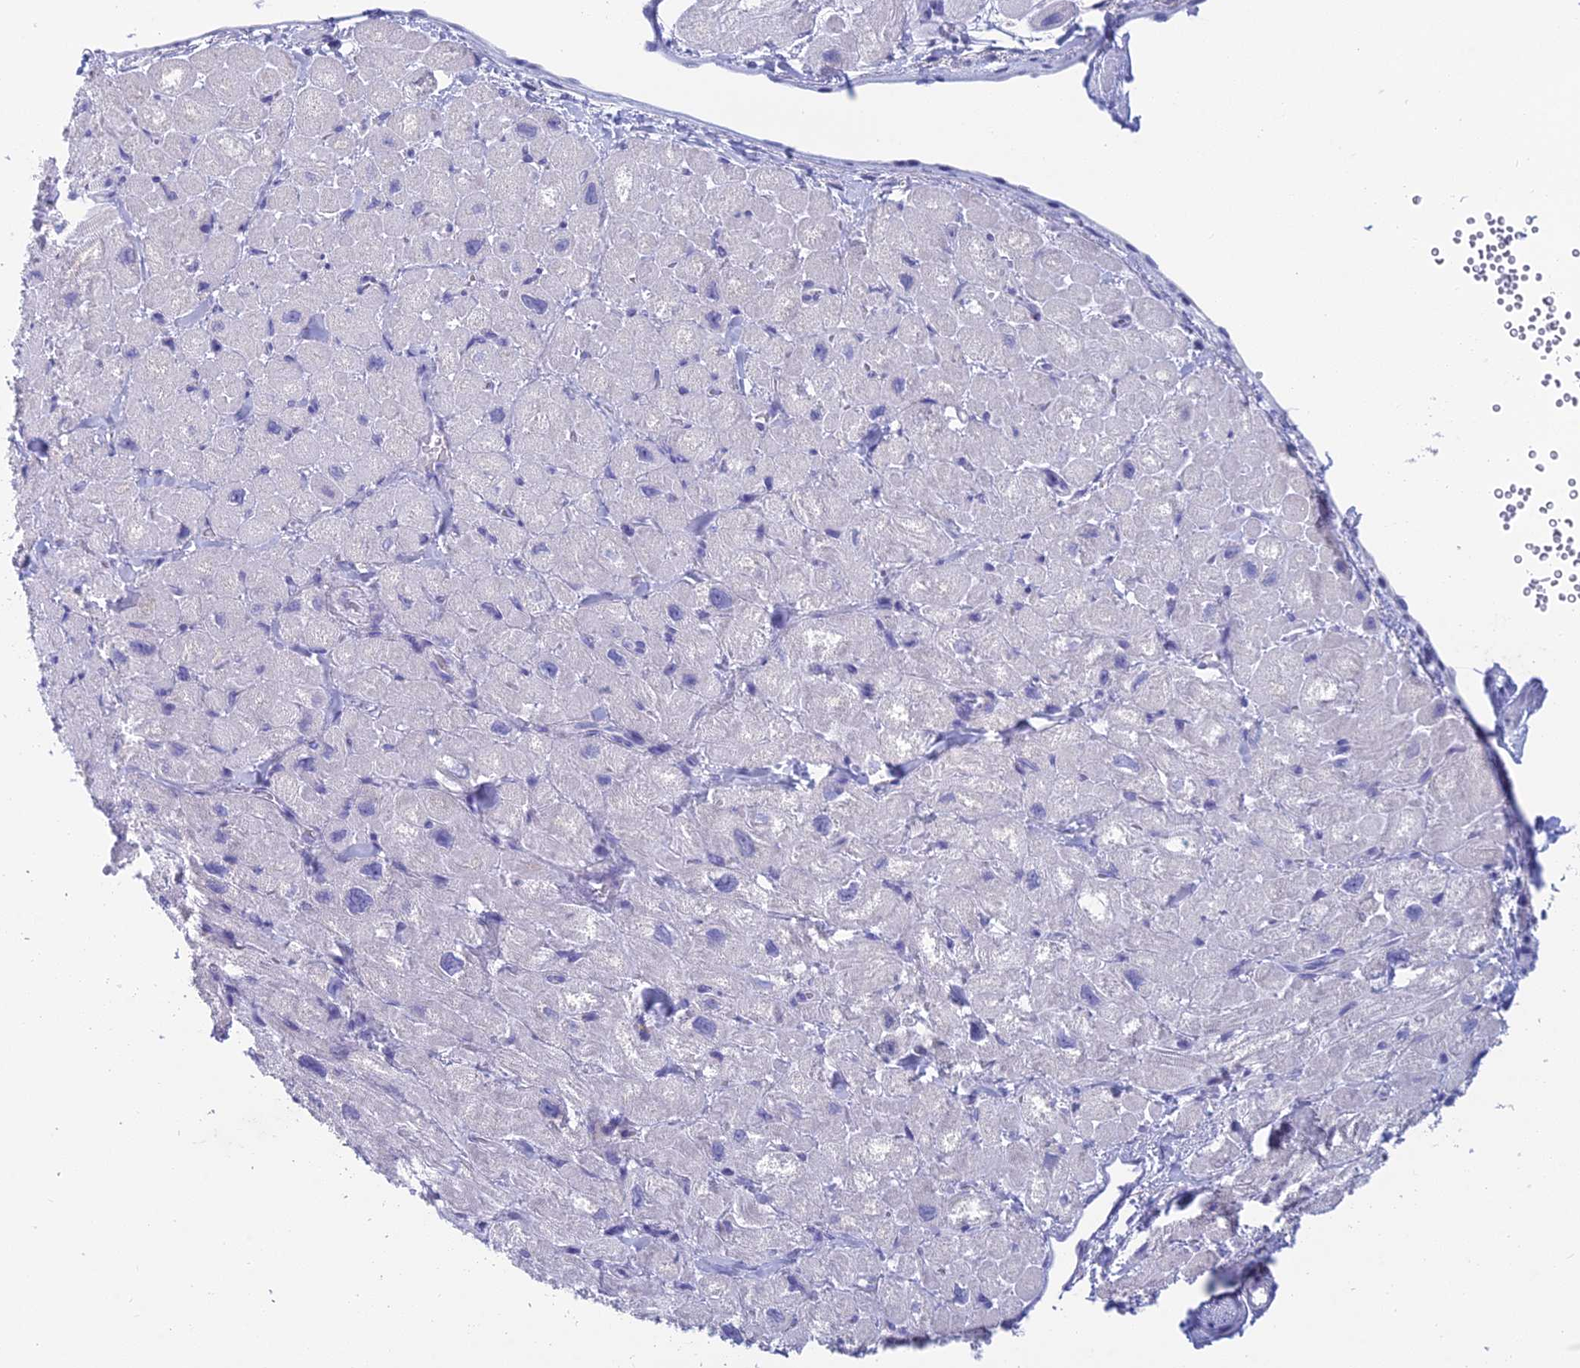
{"staining": {"intensity": "negative", "quantity": "none", "location": "none"}, "tissue": "heart muscle", "cell_type": "Cardiomyocytes", "image_type": "normal", "snomed": [{"axis": "morphology", "description": "Normal tissue, NOS"}, {"axis": "topography", "description": "Heart"}], "caption": "Immunohistochemistry photomicrograph of unremarkable human heart muscle stained for a protein (brown), which demonstrates no expression in cardiomyocytes.", "gene": "TMEM161B", "patient": {"sex": "male", "age": 65}}